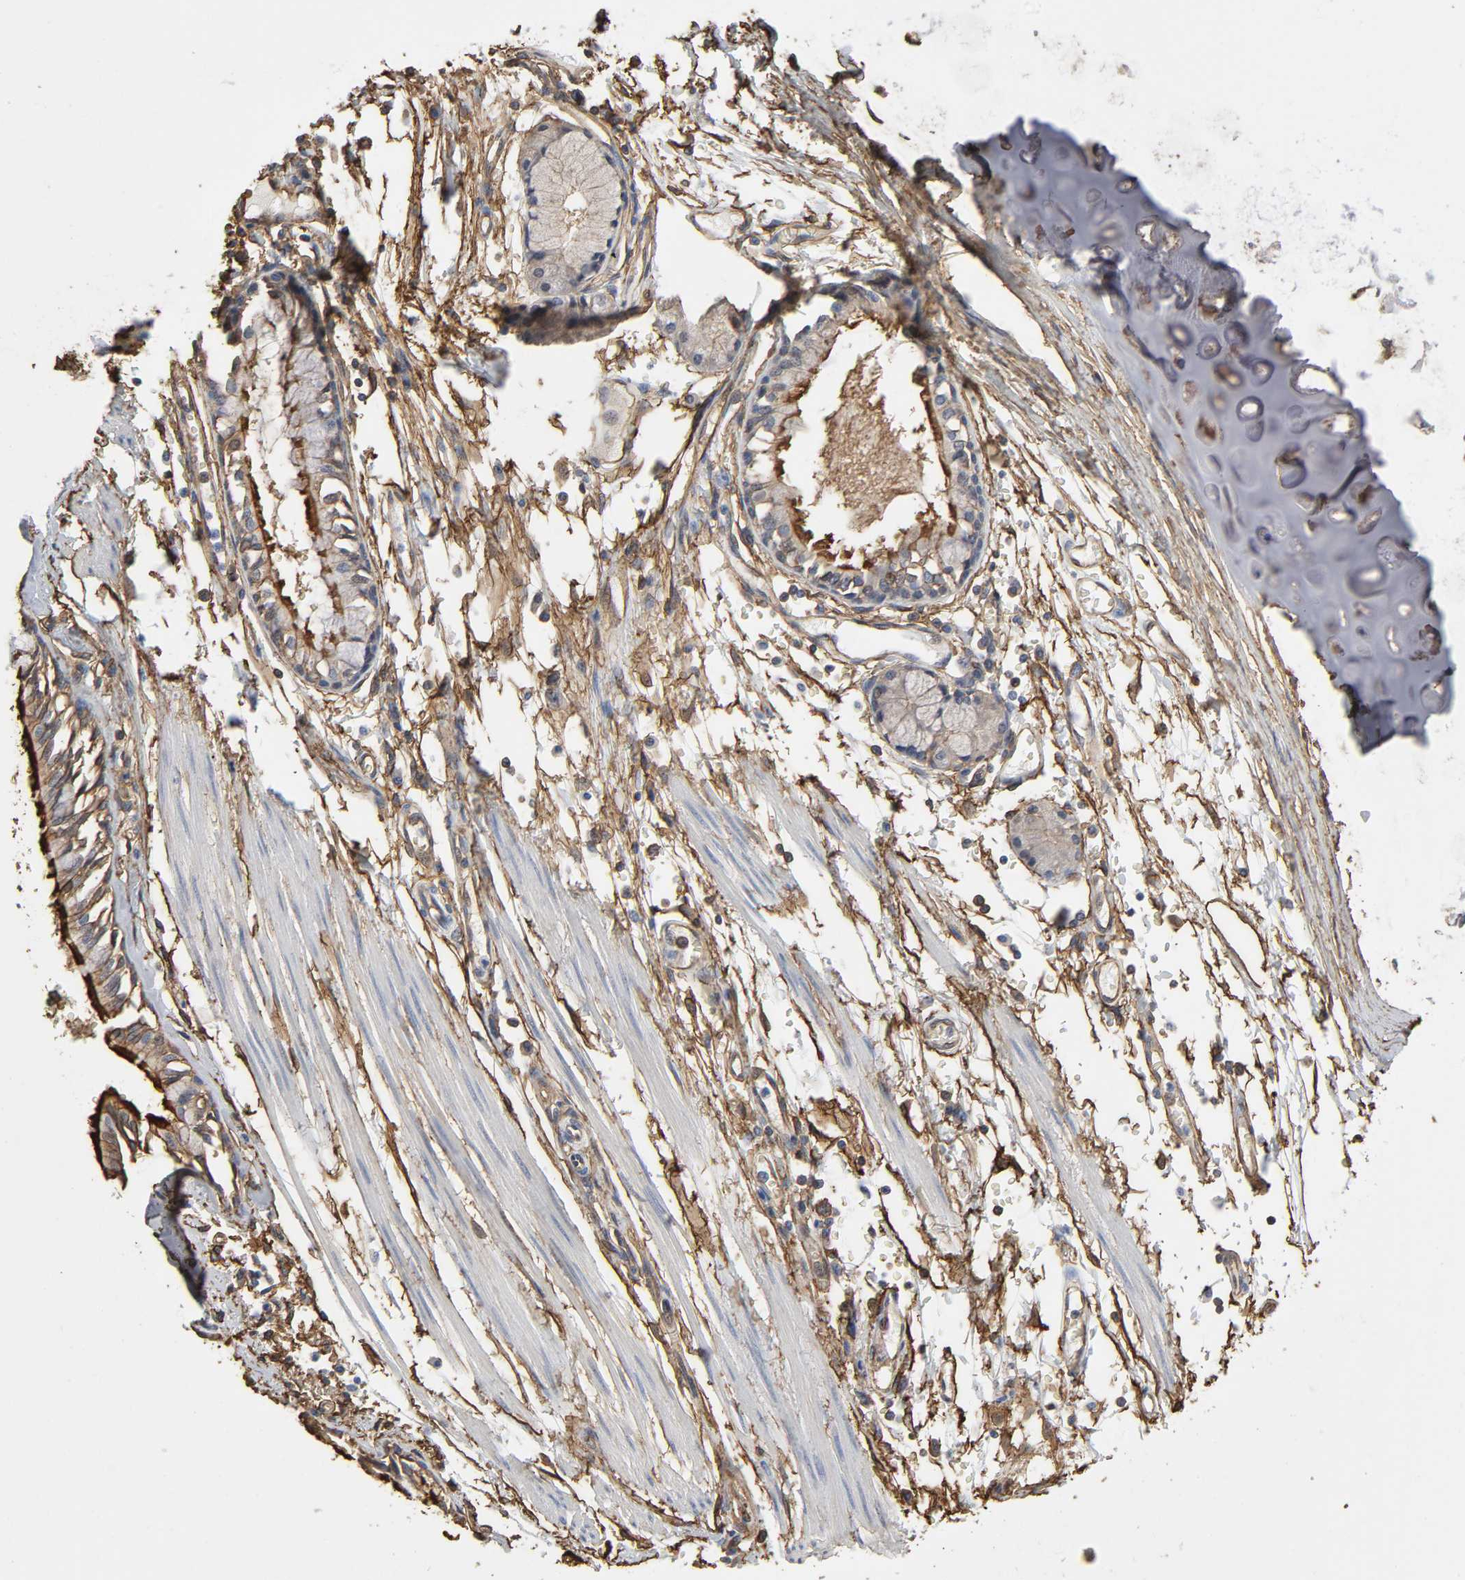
{"staining": {"intensity": "strong", "quantity": ">75%", "location": "cytoplasmic/membranous"}, "tissue": "bronchus", "cell_type": "Respiratory epithelial cells", "image_type": "normal", "snomed": [{"axis": "morphology", "description": "Normal tissue, NOS"}, {"axis": "topography", "description": "Bronchus"}, {"axis": "topography", "description": "Lung"}], "caption": "Bronchus stained with DAB (3,3'-diaminobenzidine) IHC demonstrates high levels of strong cytoplasmic/membranous positivity in about >75% of respiratory epithelial cells.", "gene": "ANXA2", "patient": {"sex": "female", "age": 56}}